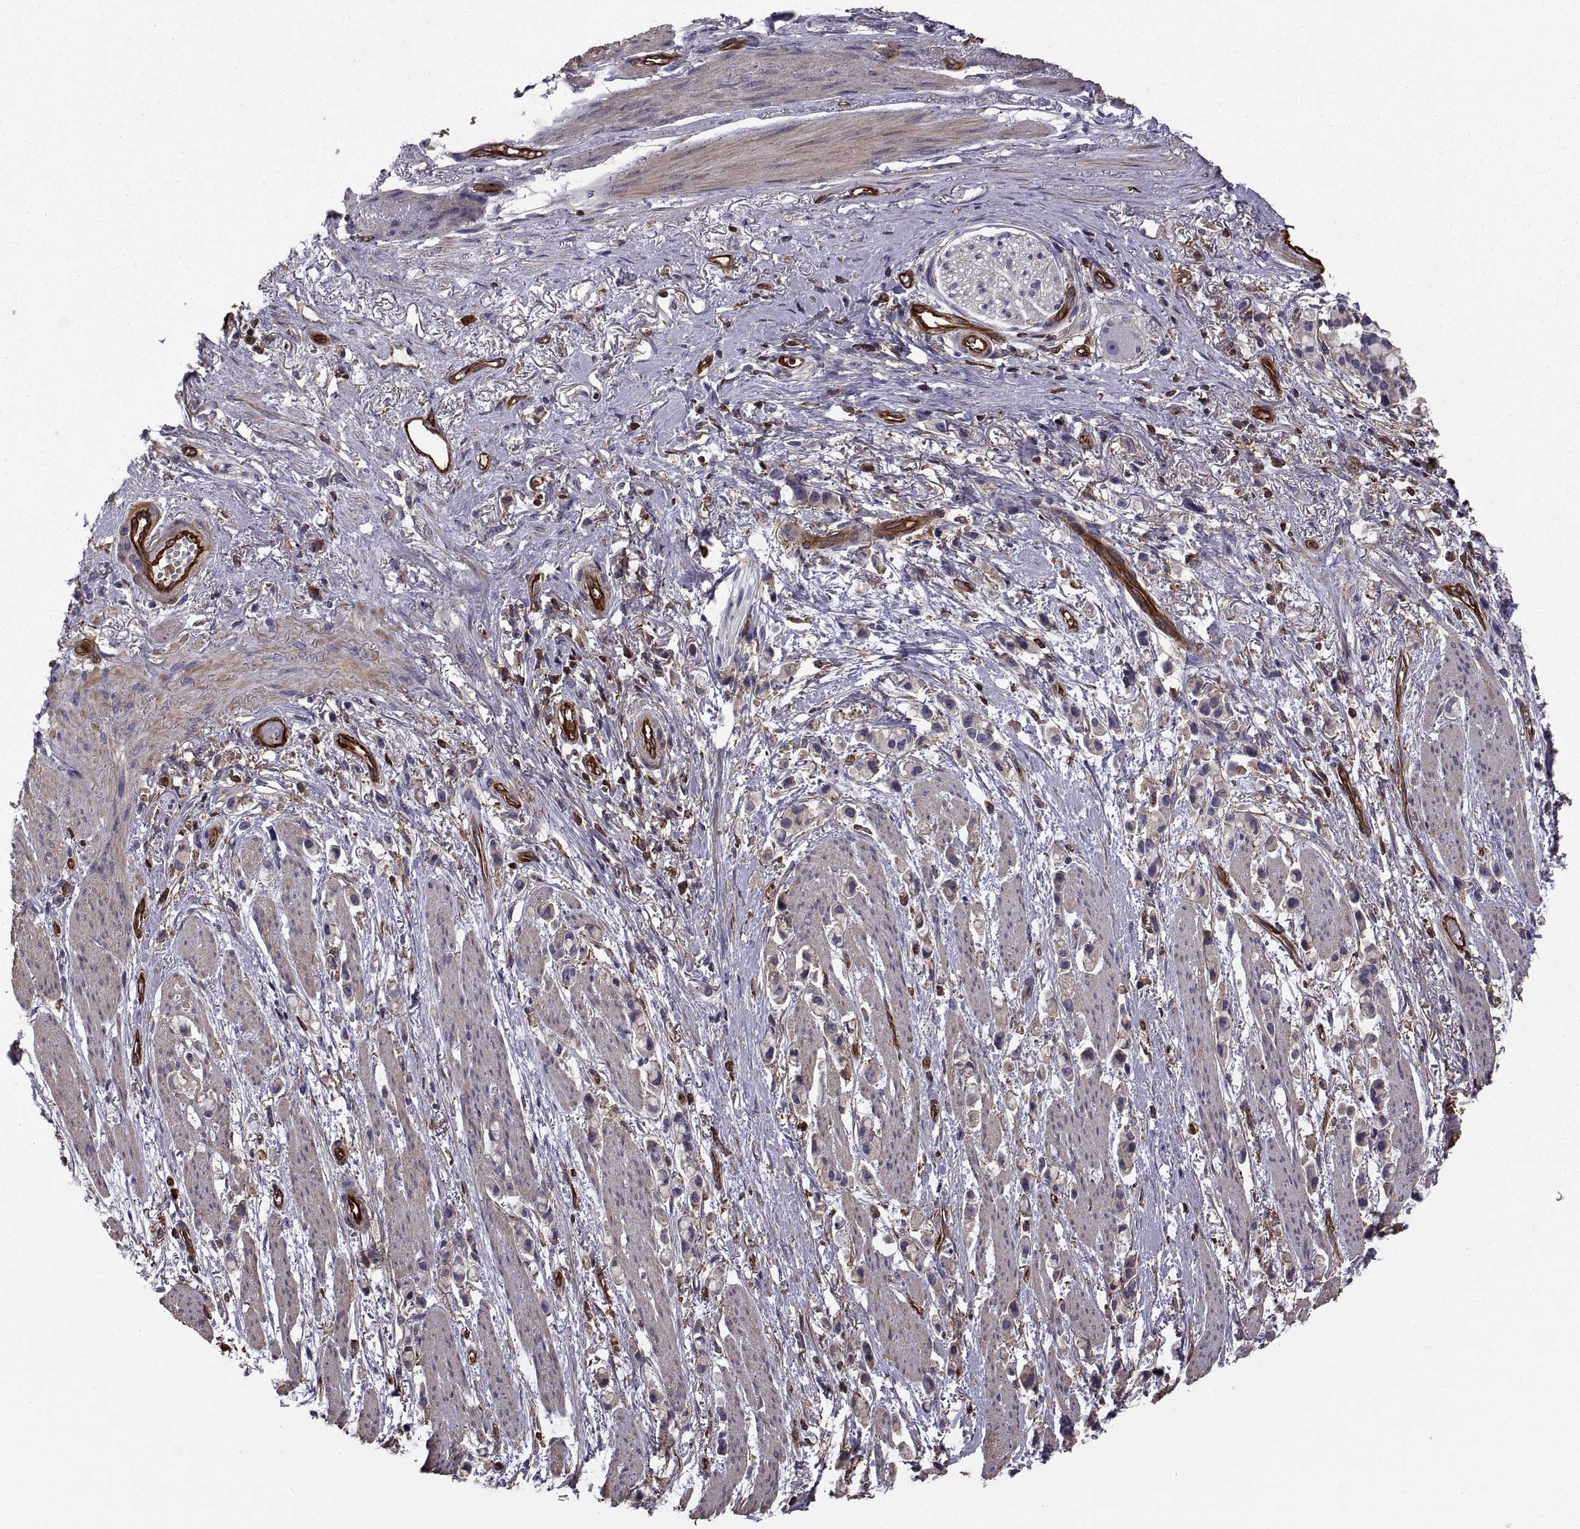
{"staining": {"intensity": "negative", "quantity": "none", "location": "none"}, "tissue": "stomach cancer", "cell_type": "Tumor cells", "image_type": "cancer", "snomed": [{"axis": "morphology", "description": "Adenocarcinoma, NOS"}, {"axis": "topography", "description": "Stomach"}], "caption": "Tumor cells are negative for brown protein staining in adenocarcinoma (stomach). (IHC, brightfield microscopy, high magnification).", "gene": "MYH9", "patient": {"sex": "female", "age": 81}}